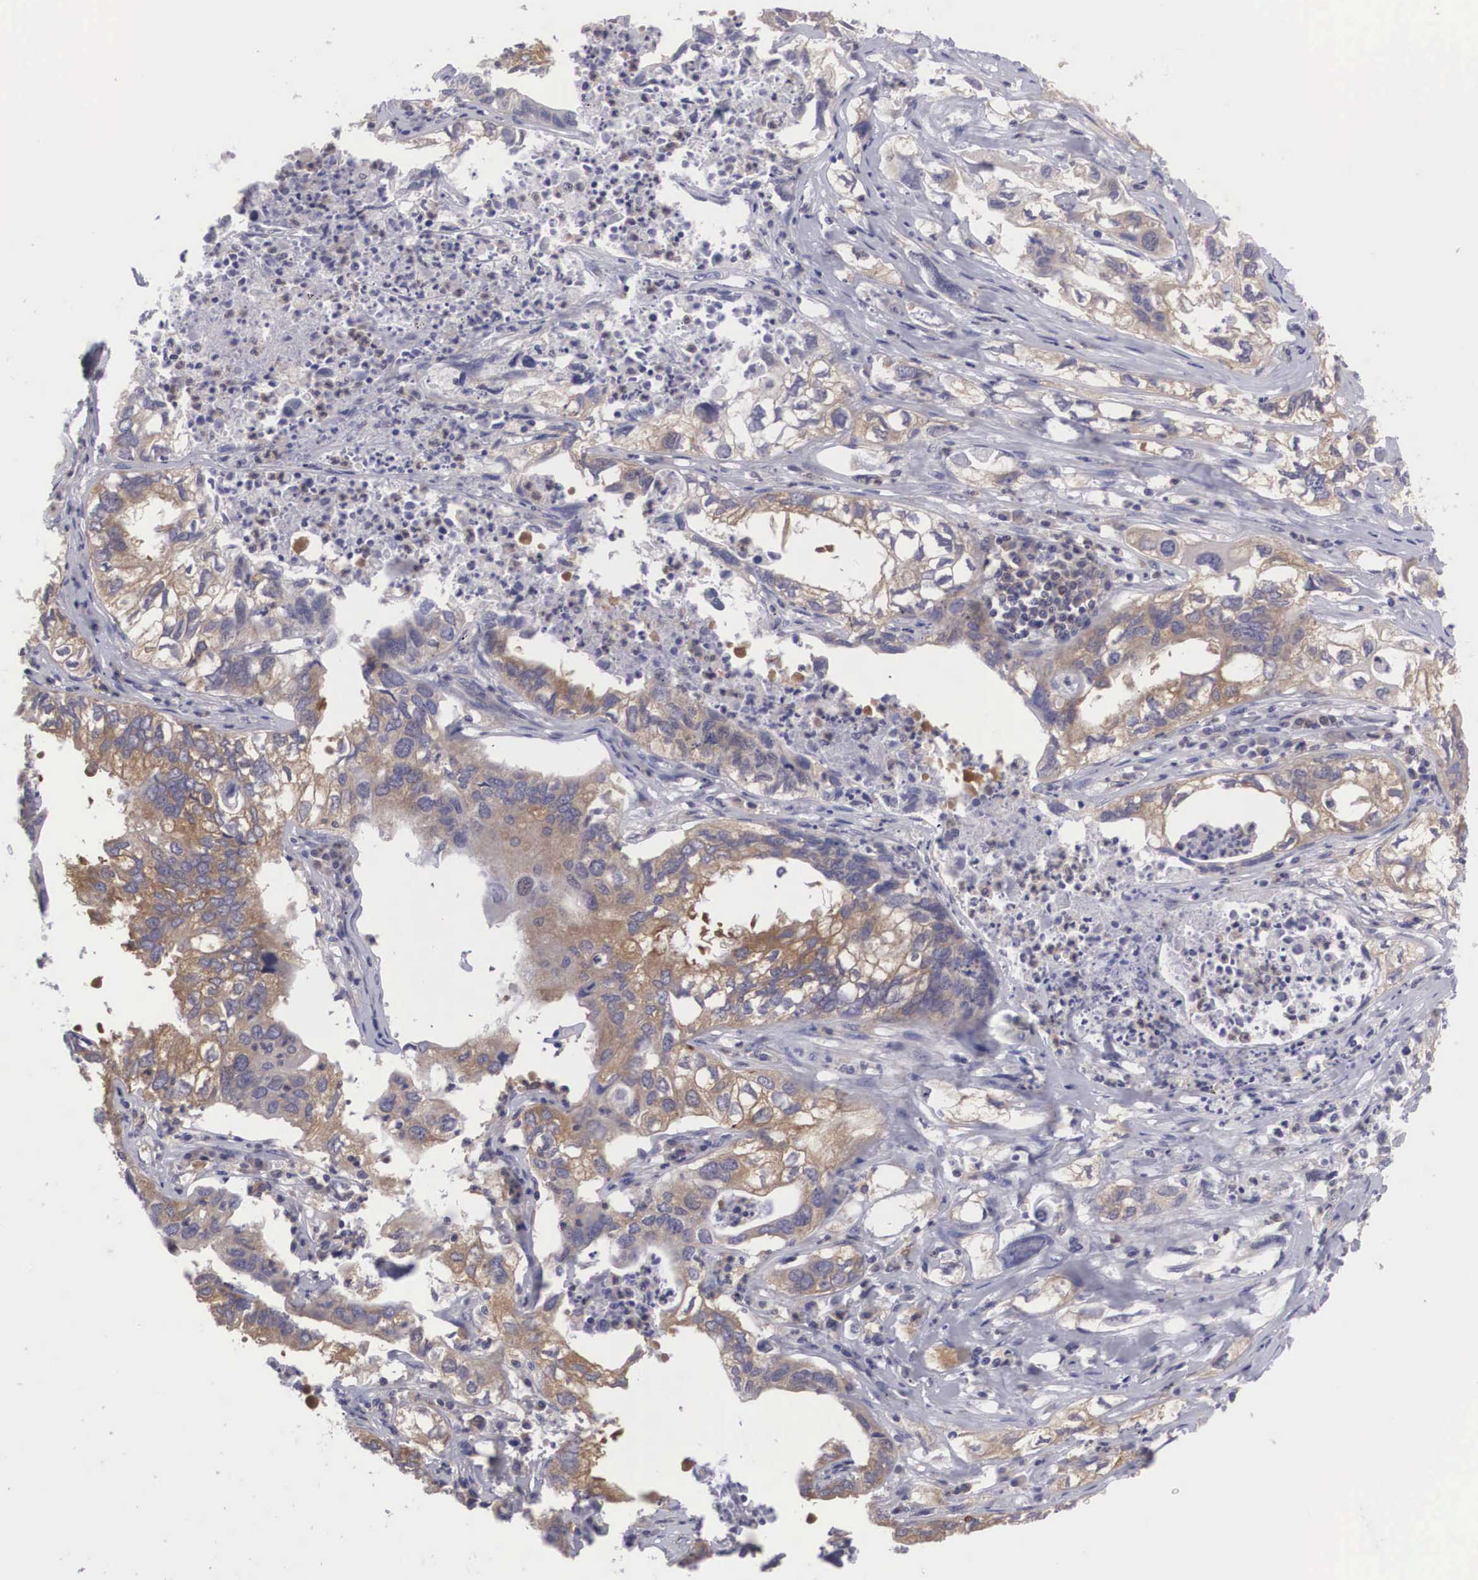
{"staining": {"intensity": "weak", "quantity": ">75%", "location": "cytoplasmic/membranous"}, "tissue": "lung cancer", "cell_type": "Tumor cells", "image_type": "cancer", "snomed": [{"axis": "morphology", "description": "Adenocarcinoma, NOS"}, {"axis": "topography", "description": "Lung"}], "caption": "Tumor cells show low levels of weak cytoplasmic/membranous staining in about >75% of cells in human lung cancer.", "gene": "GRIPAP1", "patient": {"sex": "male", "age": 48}}